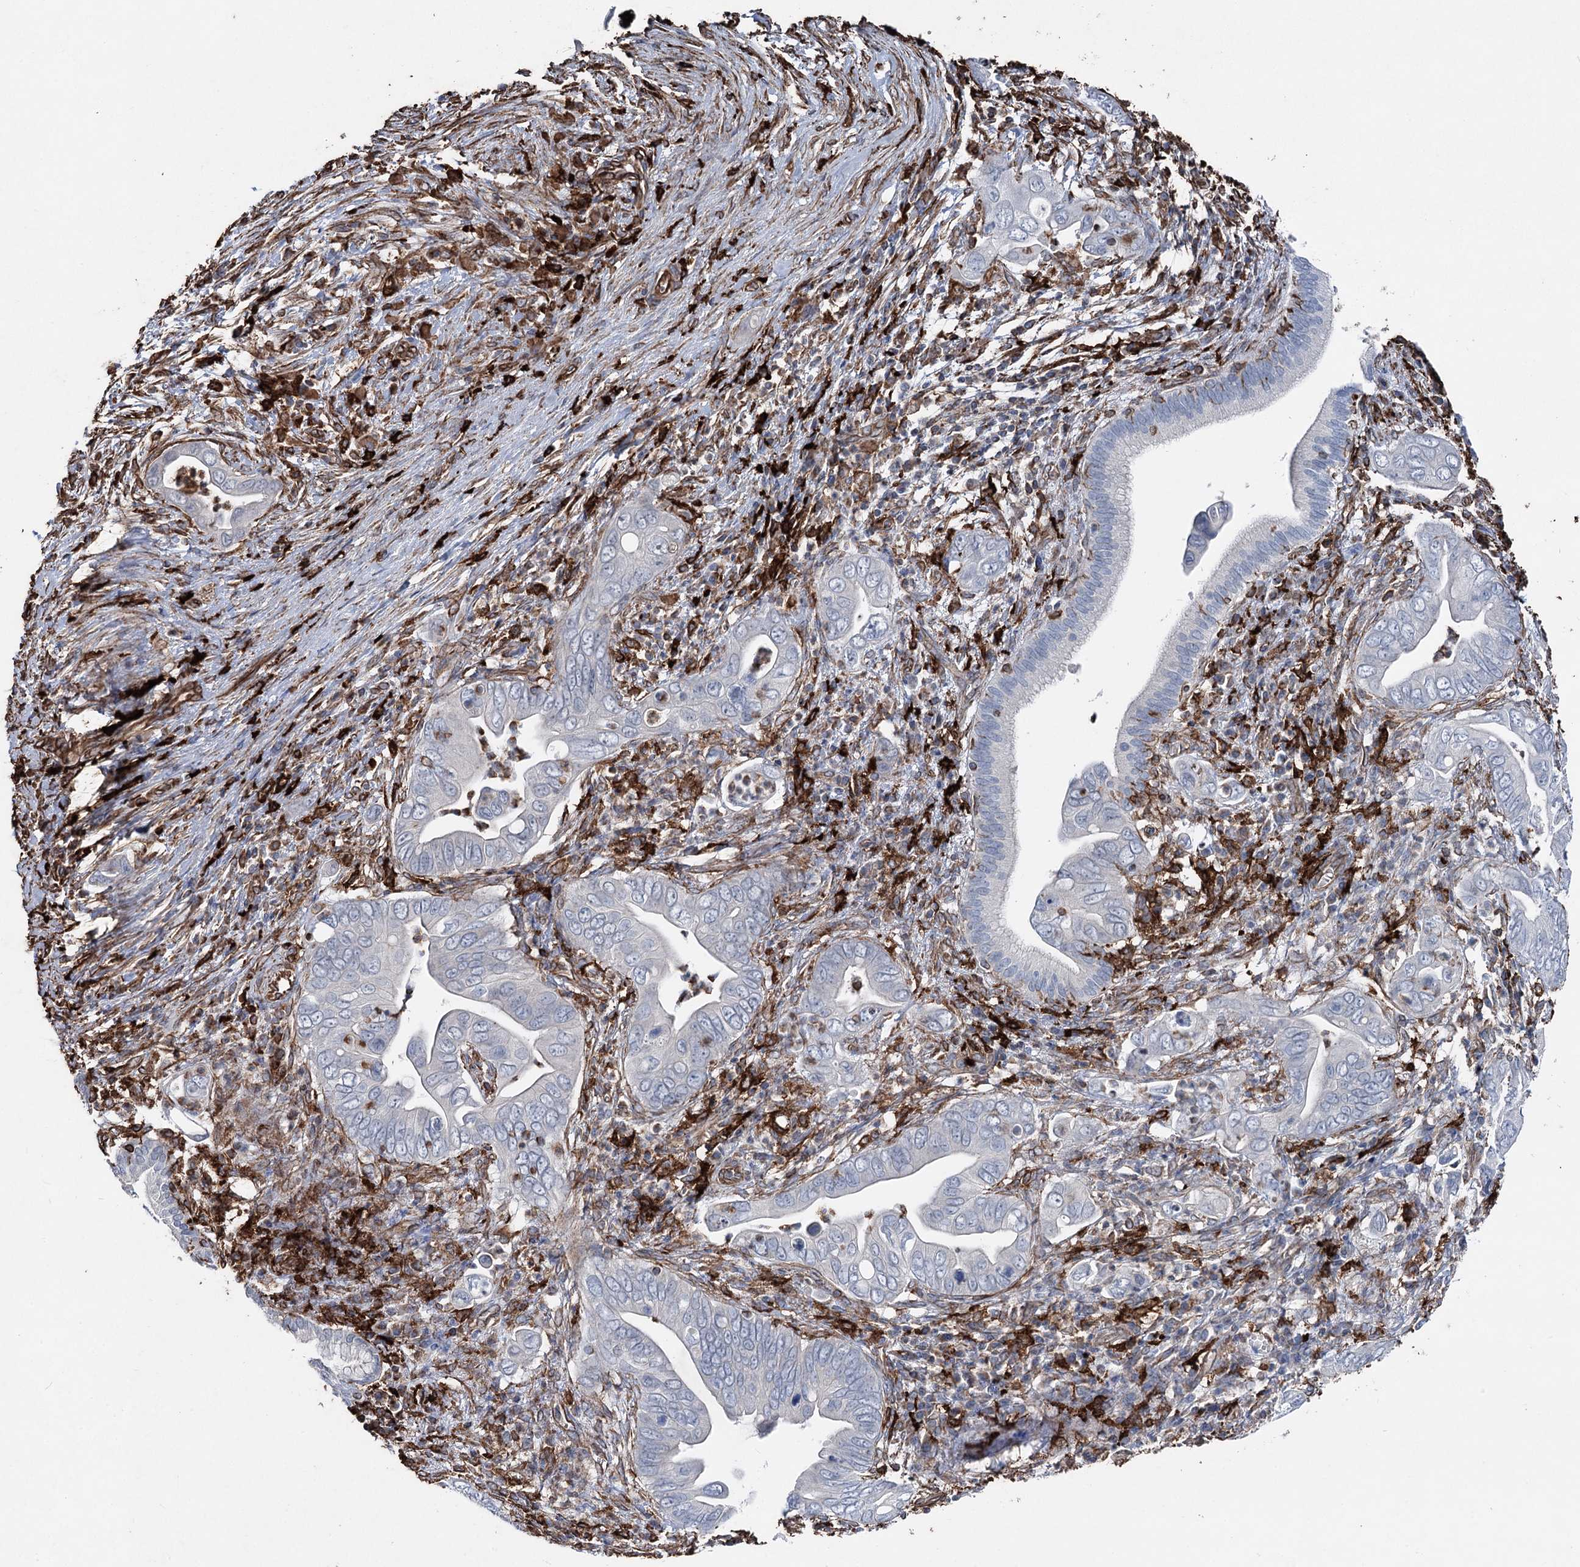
{"staining": {"intensity": "negative", "quantity": "none", "location": "none"}, "tissue": "pancreatic cancer", "cell_type": "Tumor cells", "image_type": "cancer", "snomed": [{"axis": "morphology", "description": "Adenocarcinoma, NOS"}, {"axis": "topography", "description": "Pancreas"}], "caption": "IHC of human pancreatic cancer (adenocarcinoma) shows no staining in tumor cells. The staining is performed using DAB brown chromogen with nuclei counter-stained in using hematoxylin.", "gene": "CLEC4M", "patient": {"sex": "male", "age": 75}}